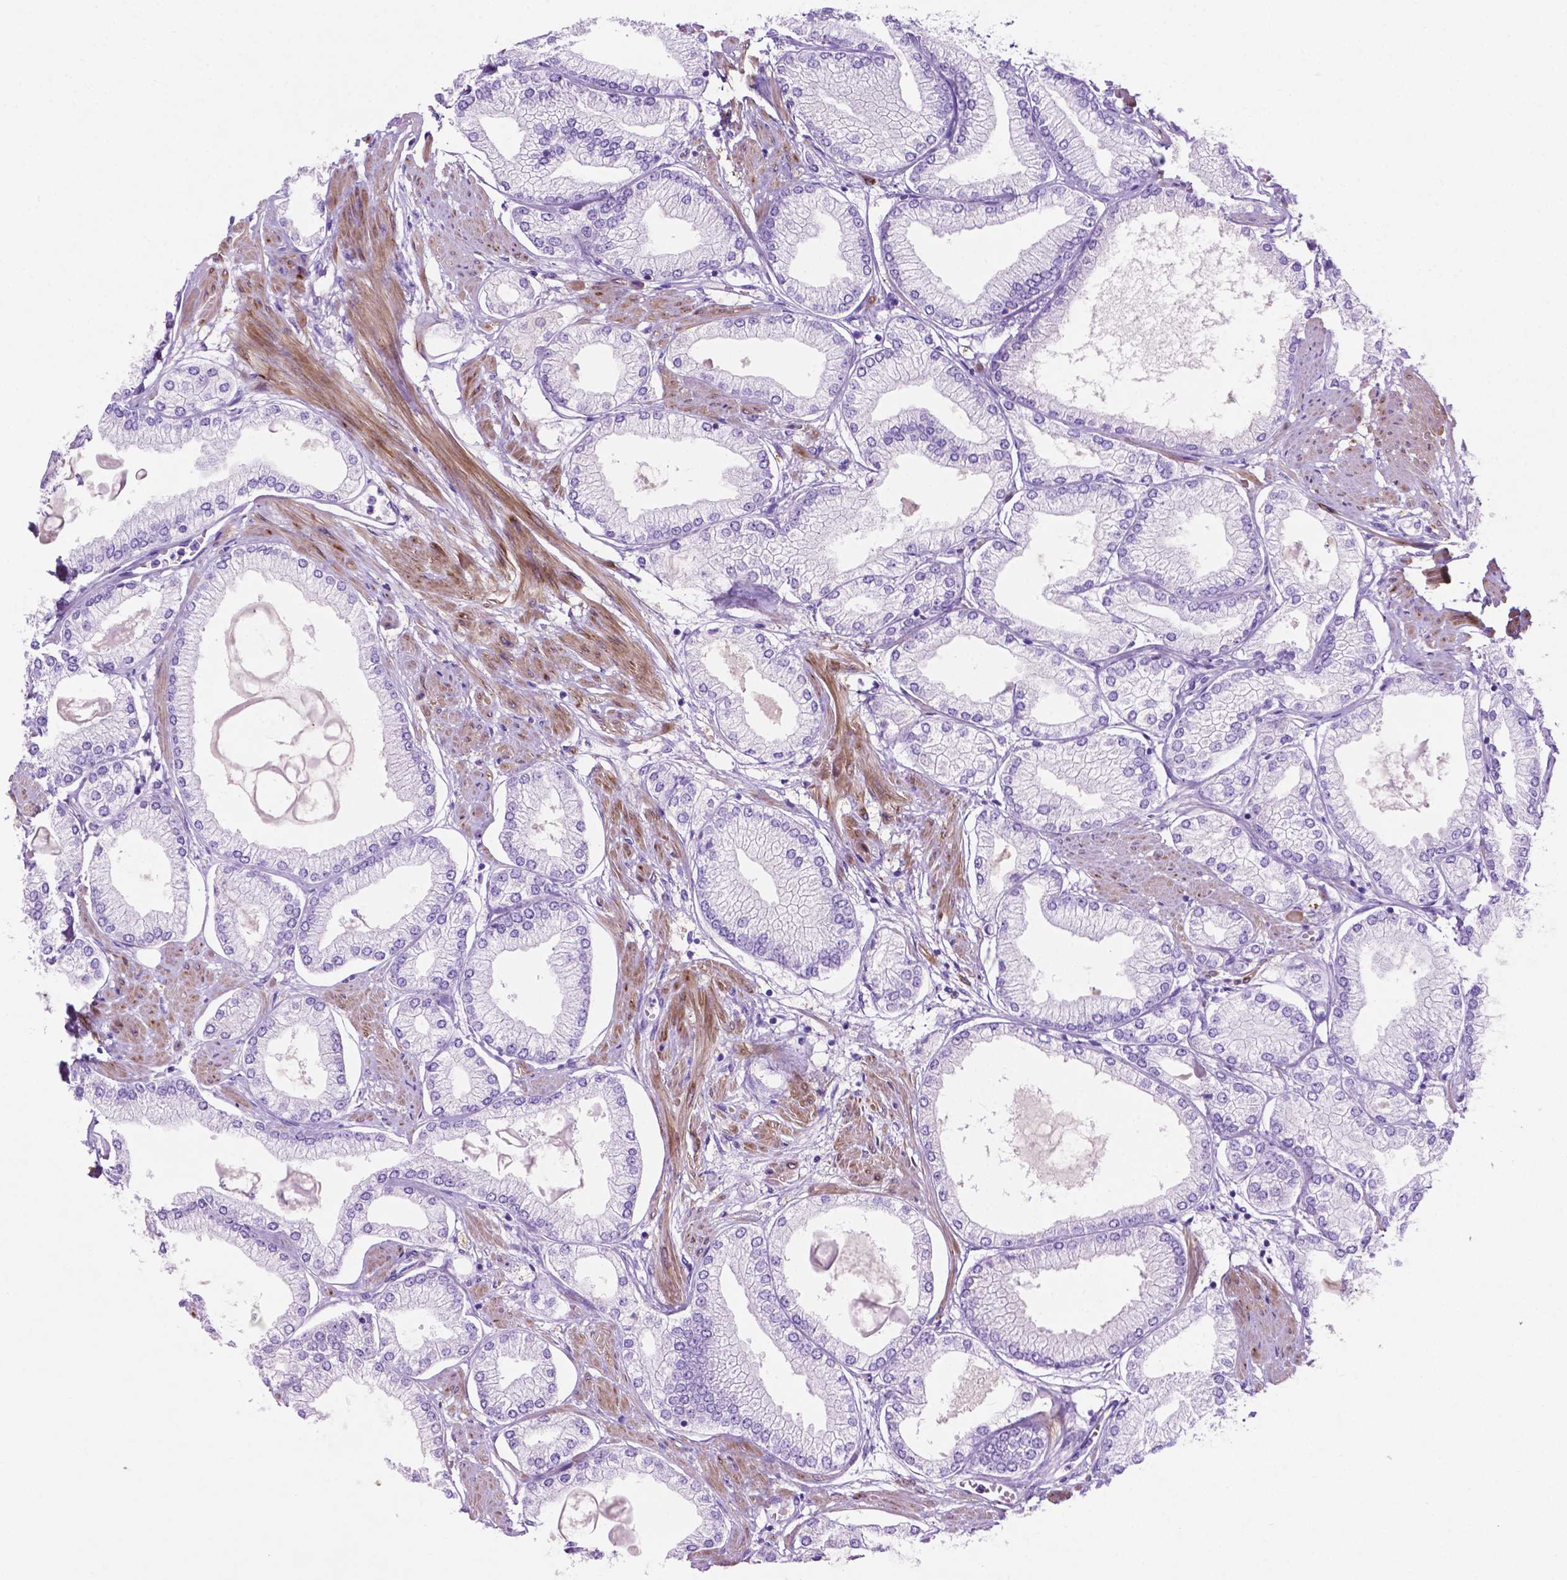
{"staining": {"intensity": "negative", "quantity": "none", "location": "none"}, "tissue": "prostate cancer", "cell_type": "Tumor cells", "image_type": "cancer", "snomed": [{"axis": "morphology", "description": "Adenocarcinoma, High grade"}, {"axis": "topography", "description": "Prostate"}], "caption": "DAB (3,3'-diaminobenzidine) immunohistochemical staining of prostate adenocarcinoma (high-grade) demonstrates no significant positivity in tumor cells.", "gene": "ASPG", "patient": {"sex": "male", "age": 68}}